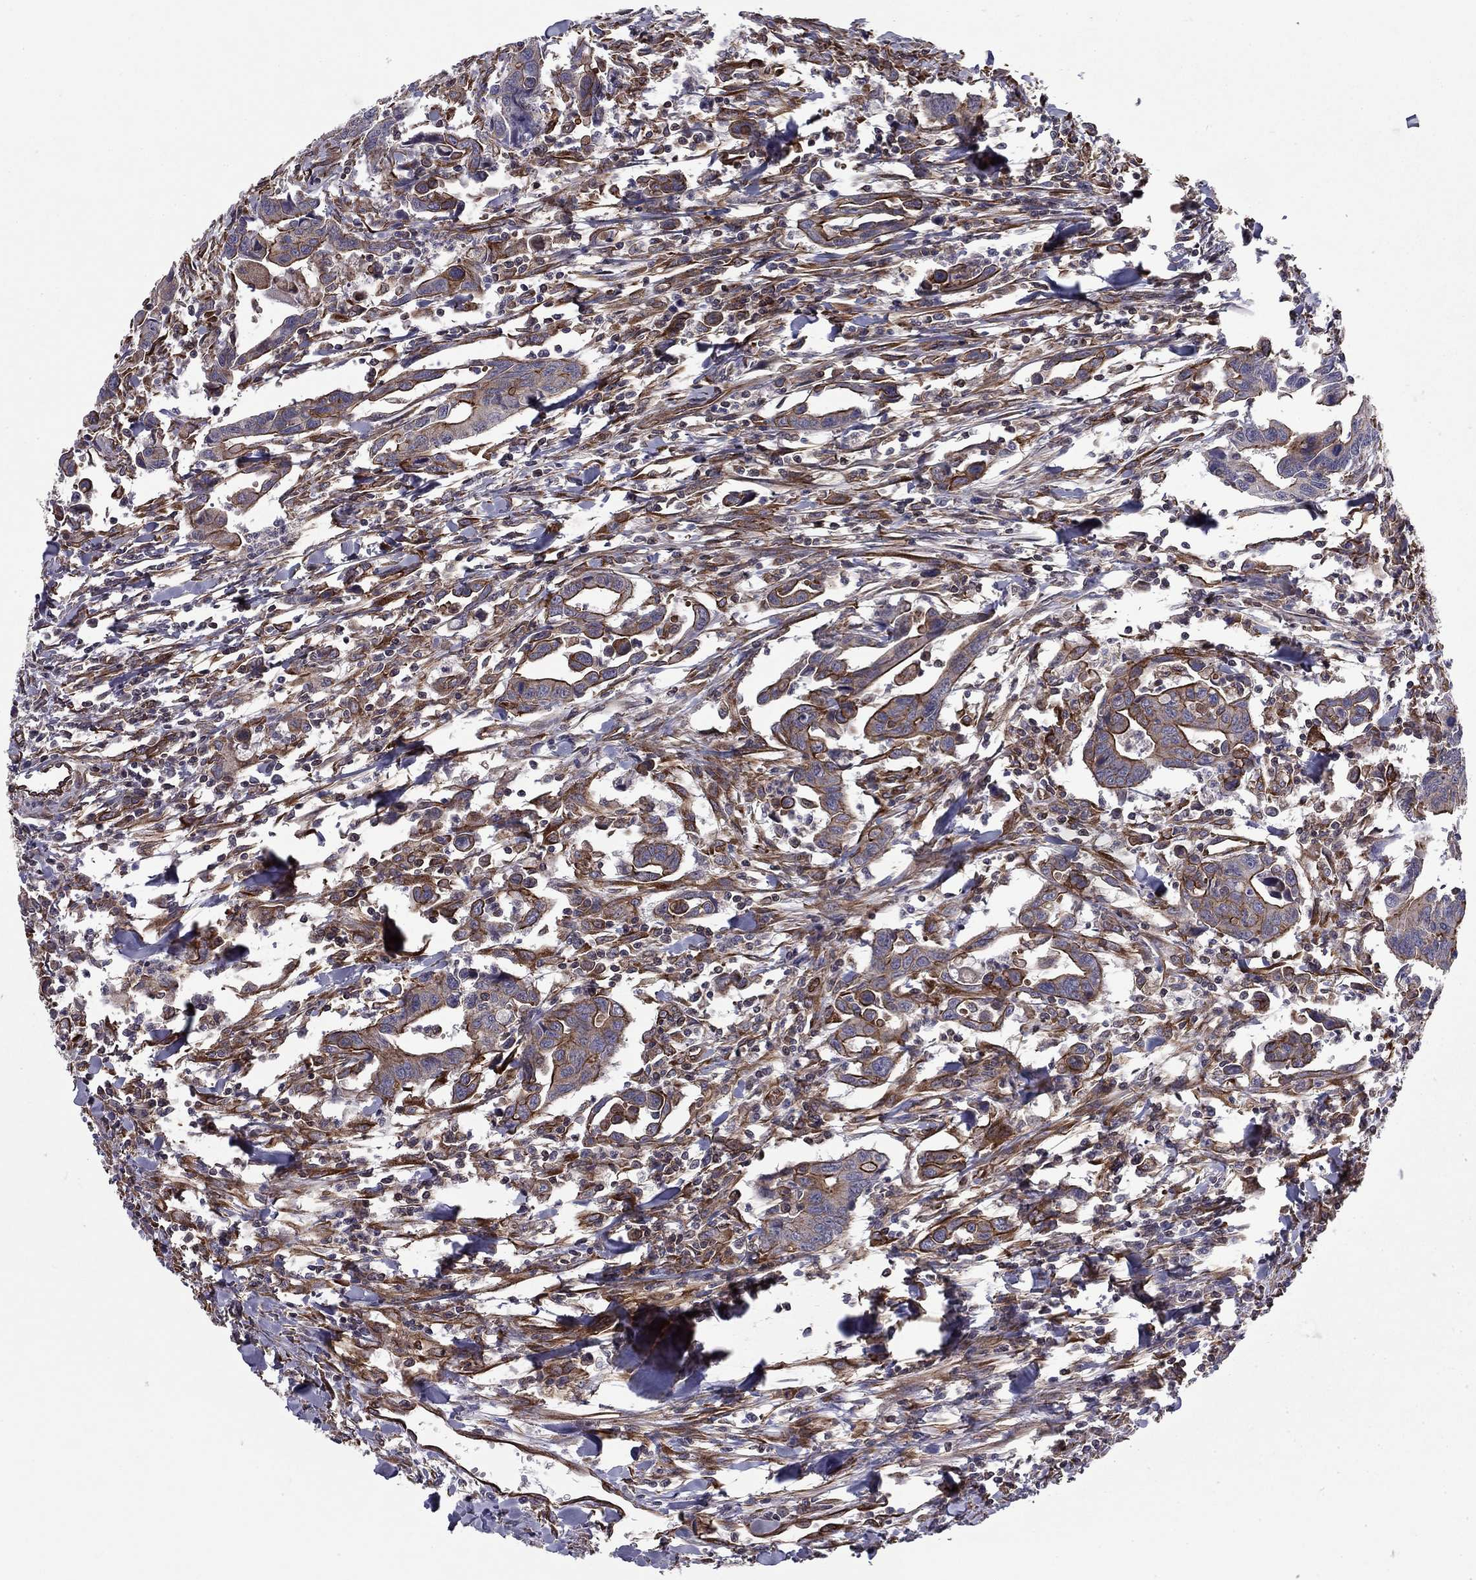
{"staining": {"intensity": "strong", "quantity": "<25%", "location": "cytoplasmic/membranous"}, "tissue": "colorectal cancer", "cell_type": "Tumor cells", "image_type": "cancer", "snomed": [{"axis": "morphology", "description": "Adenocarcinoma, NOS"}, {"axis": "topography", "description": "Rectum"}], "caption": "Protein analysis of colorectal adenocarcinoma tissue shows strong cytoplasmic/membranous staining in approximately <25% of tumor cells.", "gene": "SHMT1", "patient": {"sex": "male", "age": 67}}